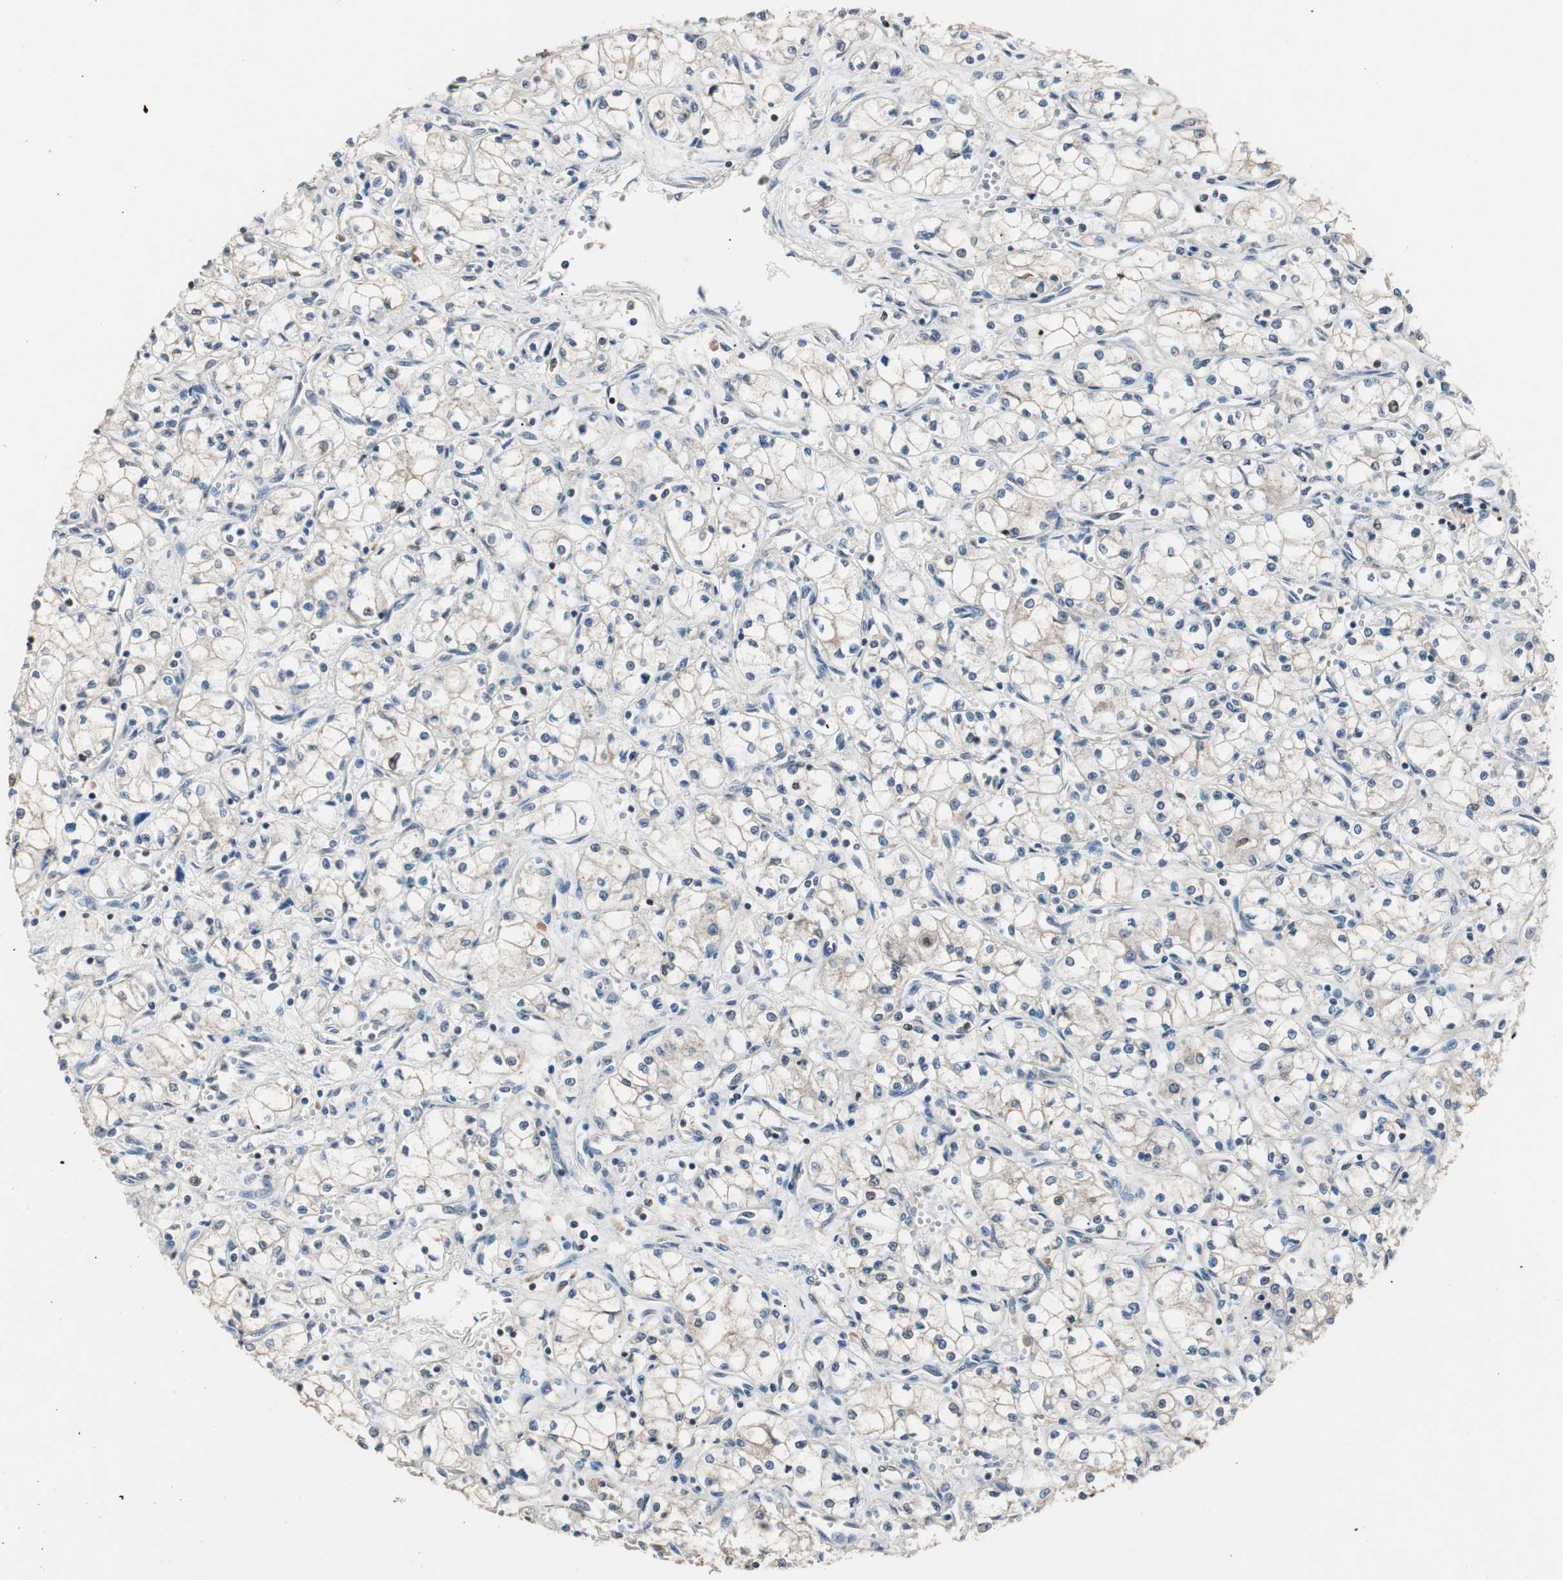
{"staining": {"intensity": "strong", "quantity": "<25%", "location": "nuclear"}, "tissue": "renal cancer", "cell_type": "Tumor cells", "image_type": "cancer", "snomed": [{"axis": "morphology", "description": "Normal tissue, NOS"}, {"axis": "morphology", "description": "Adenocarcinoma, NOS"}, {"axis": "topography", "description": "Kidney"}], "caption": "This is a photomicrograph of IHC staining of renal cancer (adenocarcinoma), which shows strong staining in the nuclear of tumor cells.", "gene": "FEN1", "patient": {"sex": "male", "age": 59}}